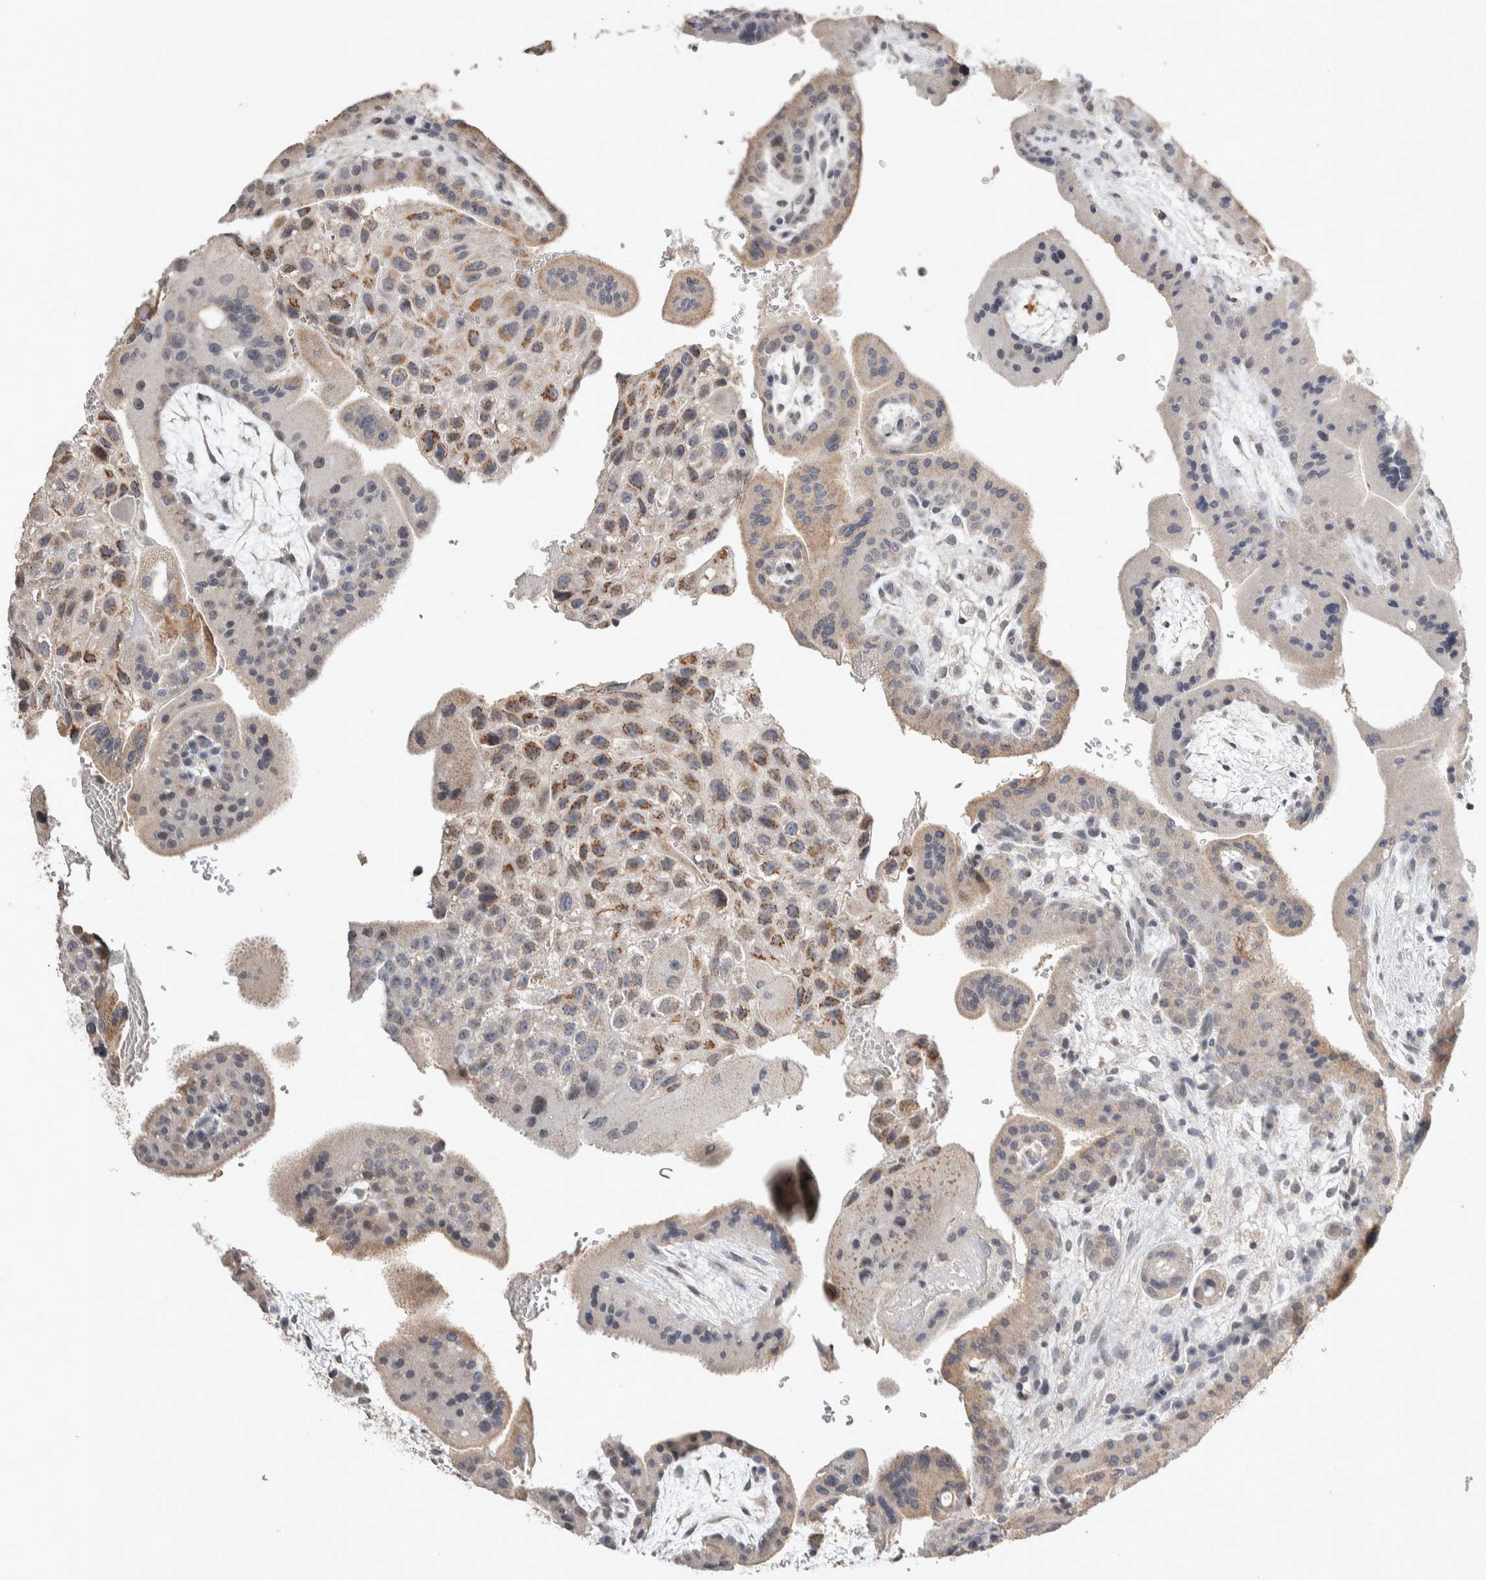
{"staining": {"intensity": "weak", "quantity": "25%-75%", "location": "cytoplasmic/membranous"}, "tissue": "placenta", "cell_type": "Decidual cells", "image_type": "normal", "snomed": [{"axis": "morphology", "description": "Normal tissue, NOS"}, {"axis": "topography", "description": "Placenta"}], "caption": "A photomicrograph showing weak cytoplasmic/membranous positivity in approximately 25%-75% of decidual cells in normal placenta, as visualized by brown immunohistochemical staining.", "gene": "CRAT", "patient": {"sex": "female", "age": 35}}